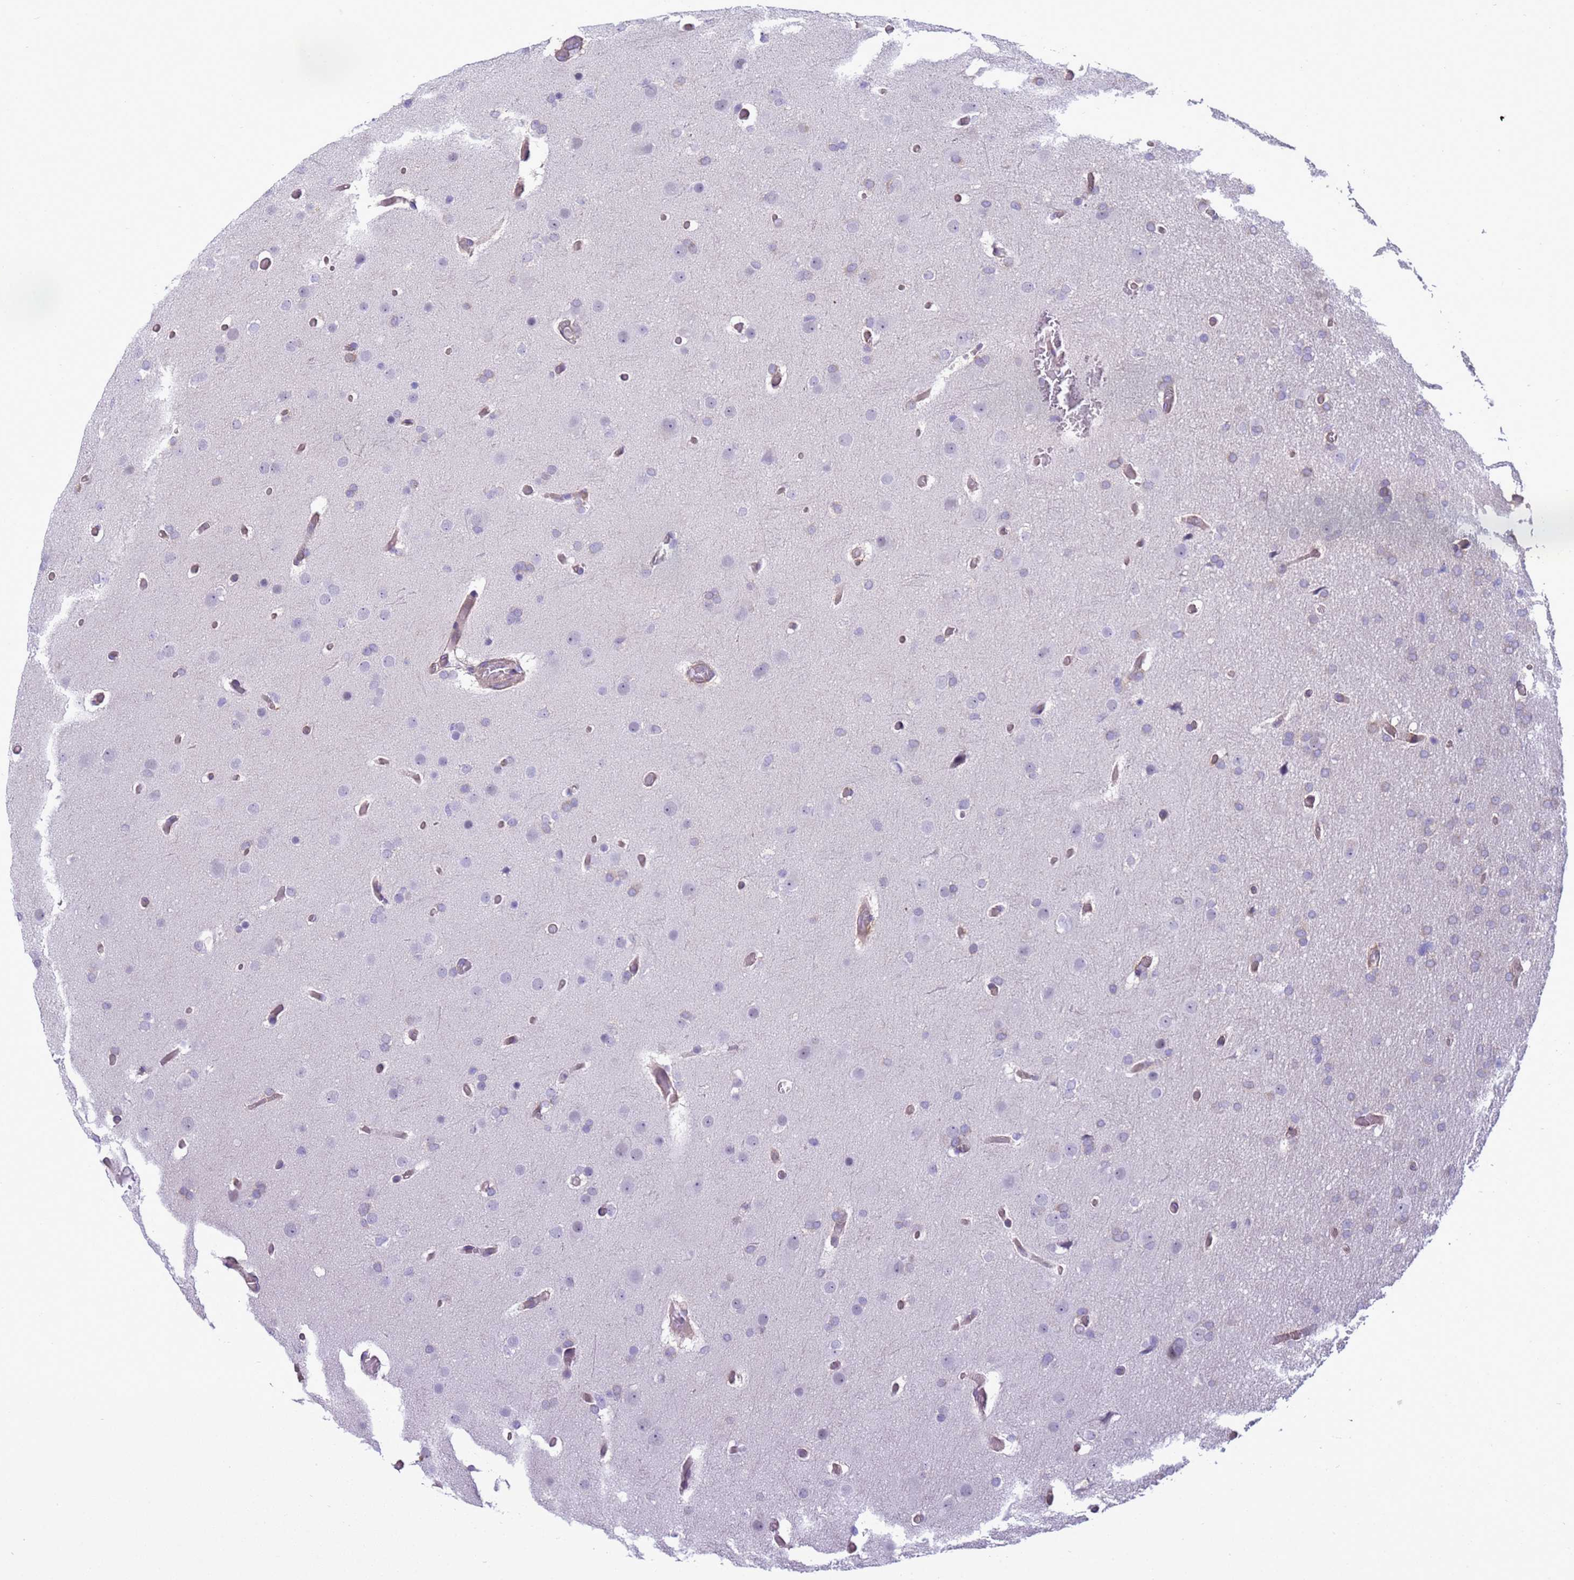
{"staining": {"intensity": "negative", "quantity": "none", "location": "none"}, "tissue": "glioma", "cell_type": "Tumor cells", "image_type": "cancer", "snomed": [{"axis": "morphology", "description": "Glioma, malignant, High grade"}, {"axis": "topography", "description": "Cerebral cortex"}], "caption": "Tumor cells are negative for protein expression in human glioma.", "gene": "ITGB4", "patient": {"sex": "female", "age": 36}}